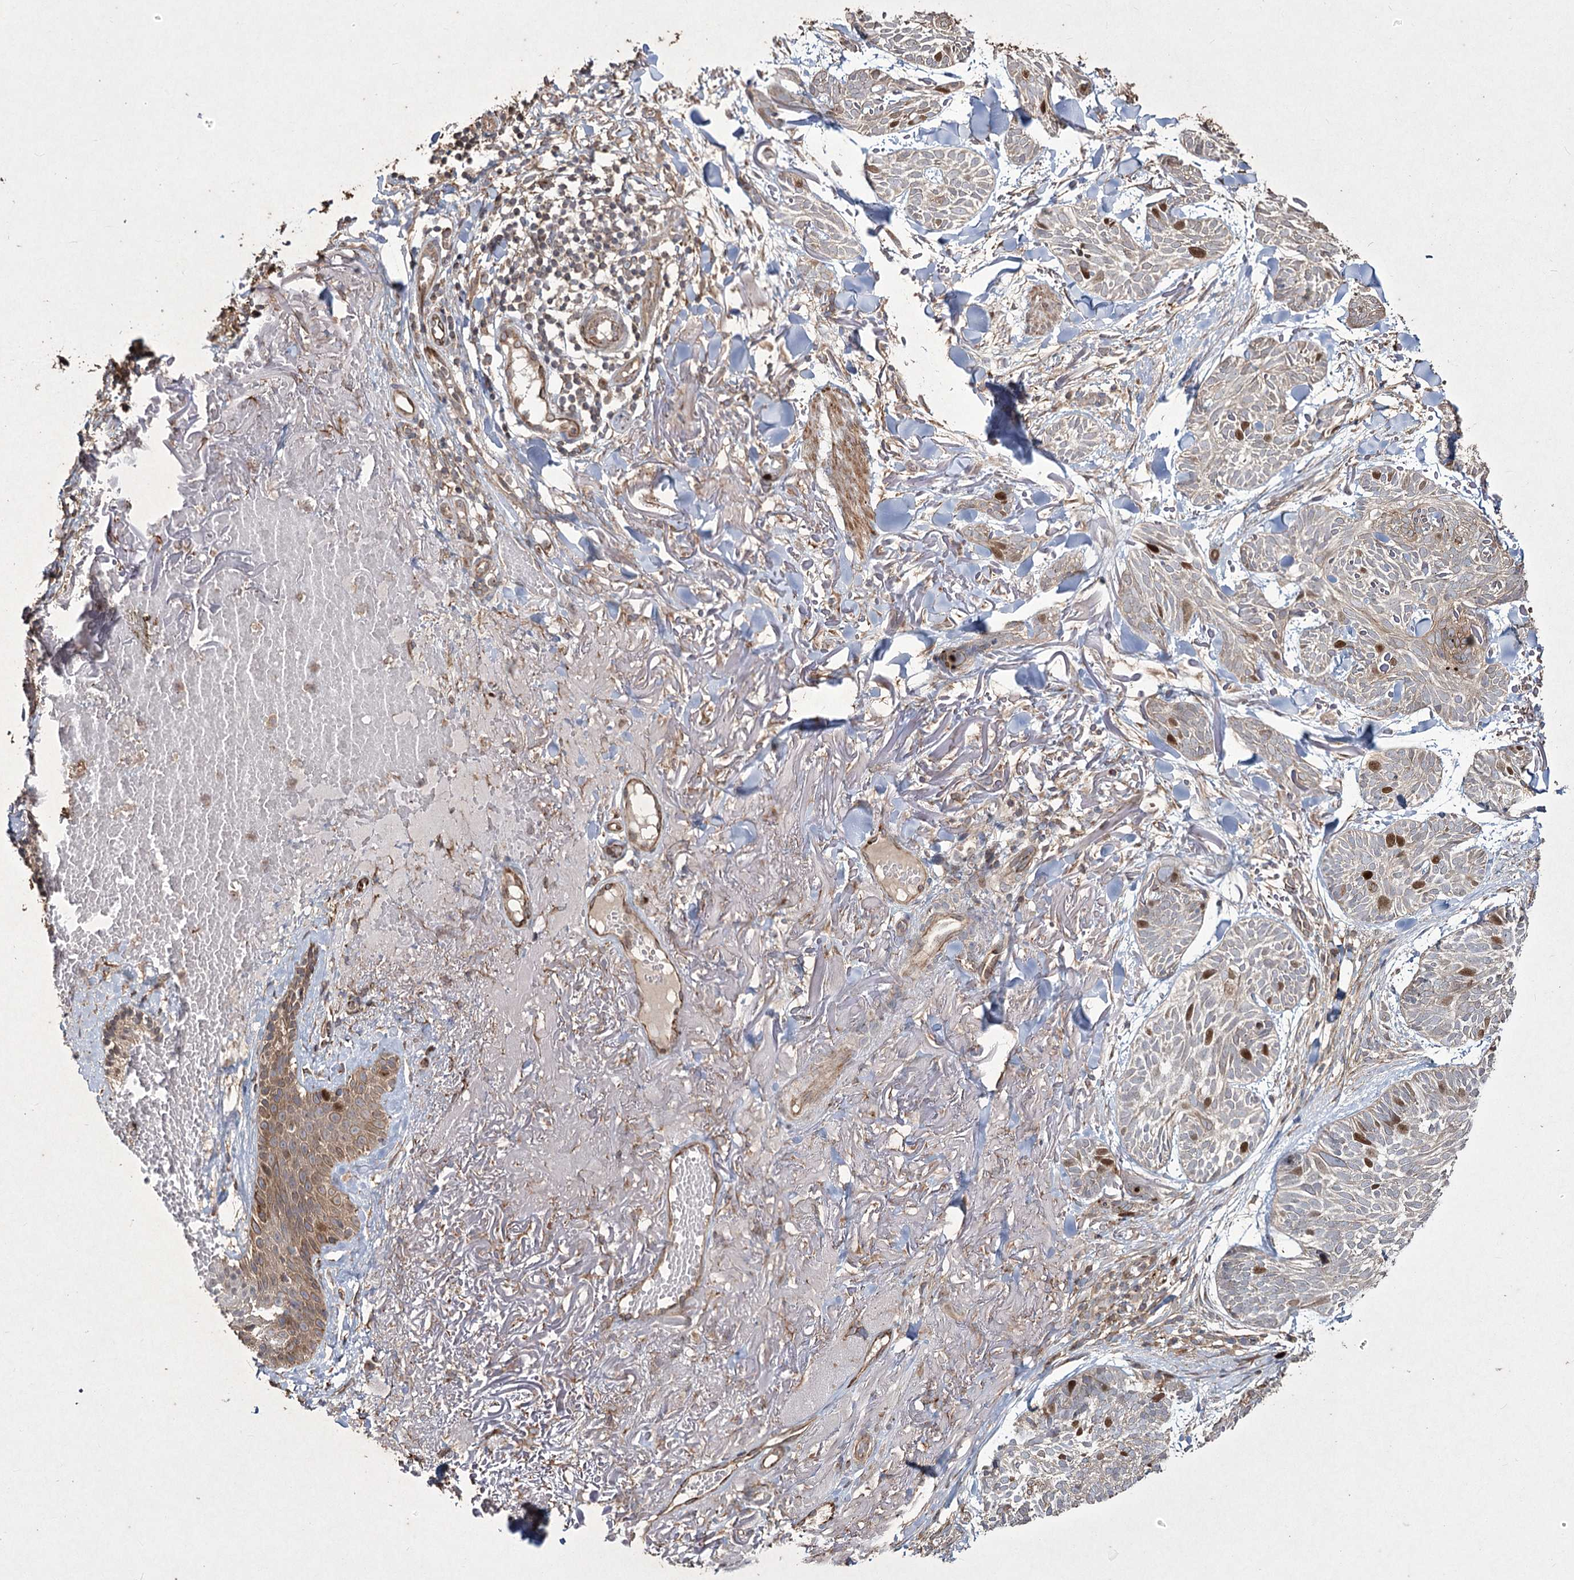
{"staining": {"intensity": "moderate", "quantity": "<25%", "location": "cytoplasmic/membranous,nuclear"}, "tissue": "skin cancer", "cell_type": "Tumor cells", "image_type": "cancer", "snomed": [{"axis": "morphology", "description": "Normal tissue, NOS"}, {"axis": "morphology", "description": "Basal cell carcinoma"}, {"axis": "topography", "description": "Skin"}], "caption": "The photomicrograph displays immunohistochemical staining of skin basal cell carcinoma. There is moderate cytoplasmic/membranous and nuclear expression is identified in approximately <25% of tumor cells.", "gene": "PRC1", "patient": {"sex": "male", "age": 66}}